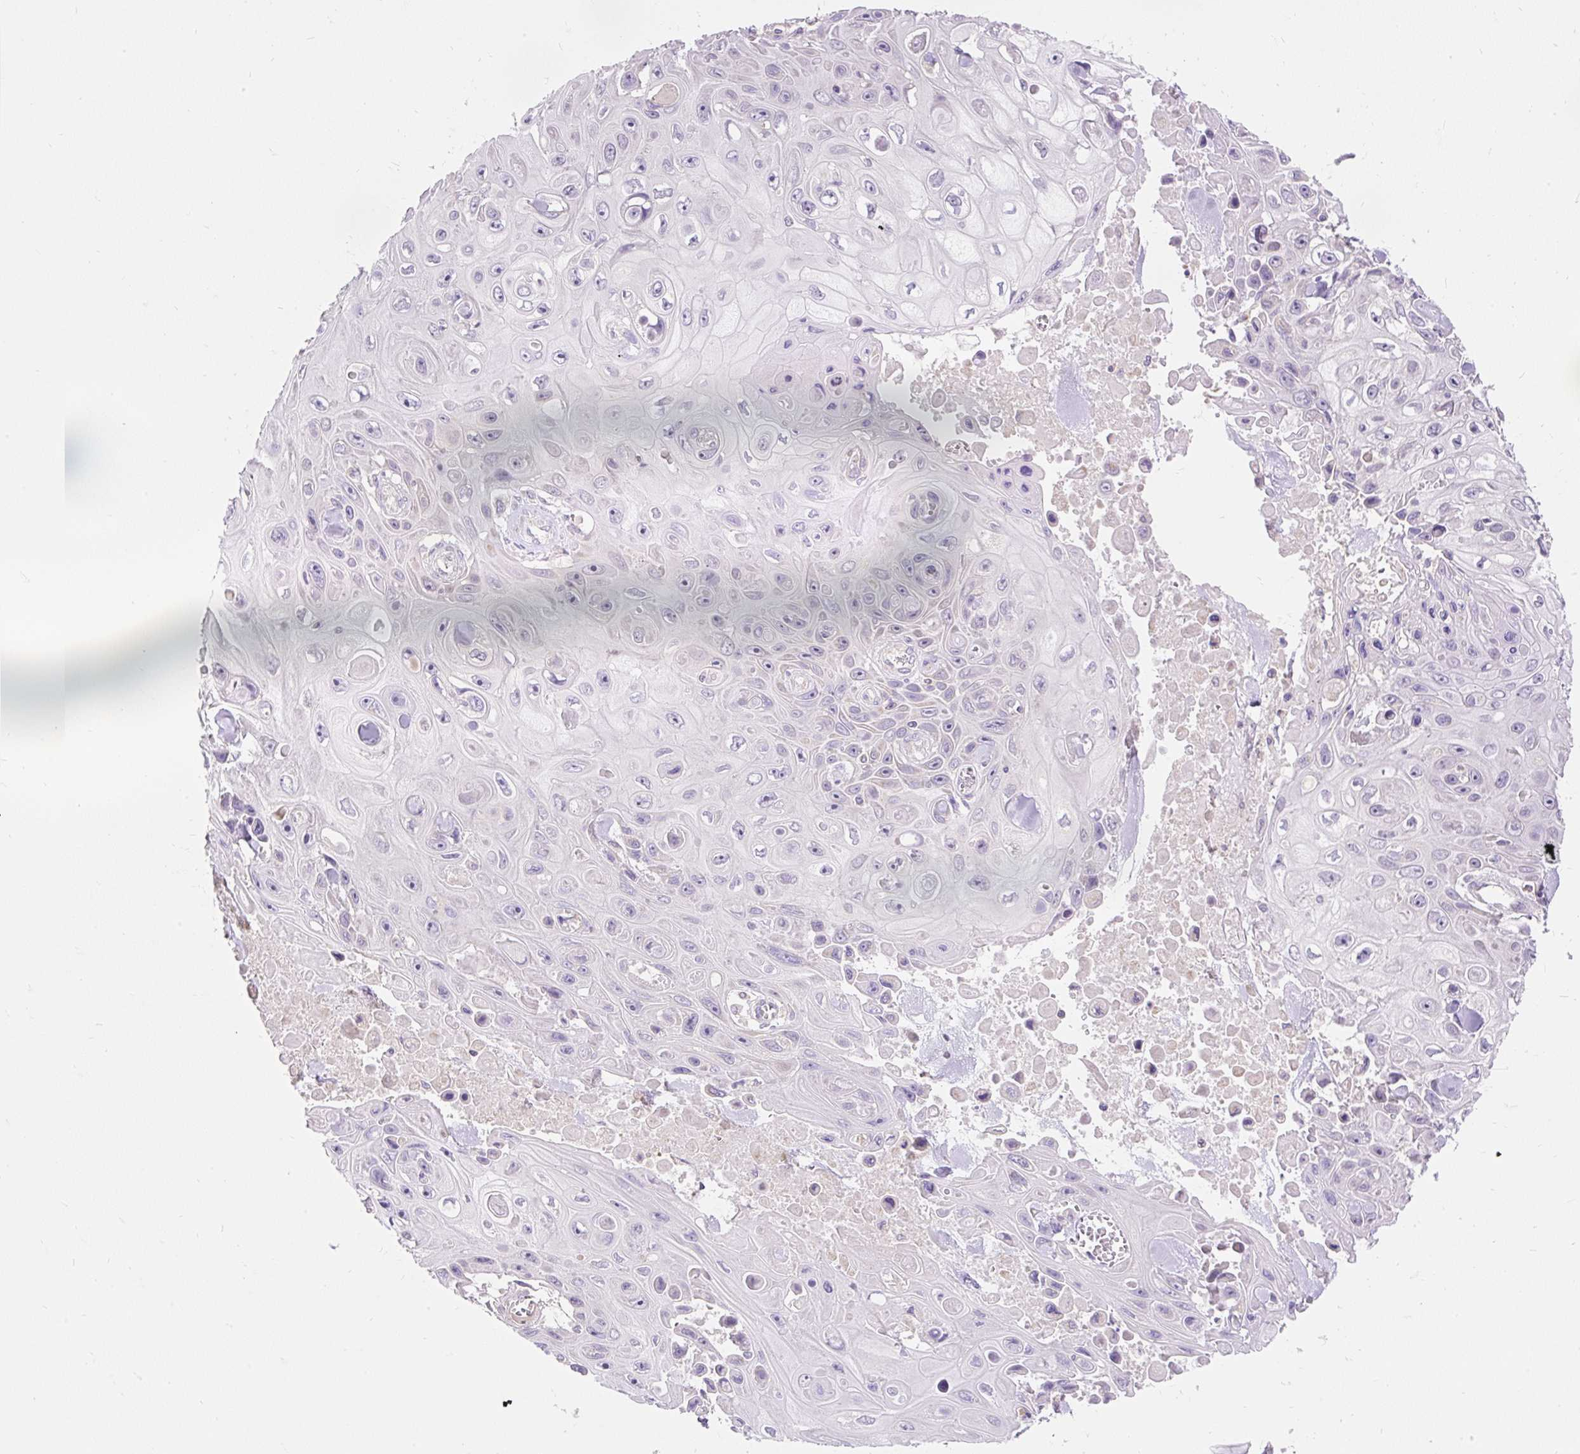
{"staining": {"intensity": "negative", "quantity": "none", "location": "none"}, "tissue": "skin cancer", "cell_type": "Tumor cells", "image_type": "cancer", "snomed": [{"axis": "morphology", "description": "Squamous cell carcinoma, NOS"}, {"axis": "topography", "description": "Skin"}], "caption": "A high-resolution micrograph shows IHC staining of squamous cell carcinoma (skin), which exhibits no significant expression in tumor cells.", "gene": "PMAIP1", "patient": {"sex": "male", "age": 82}}